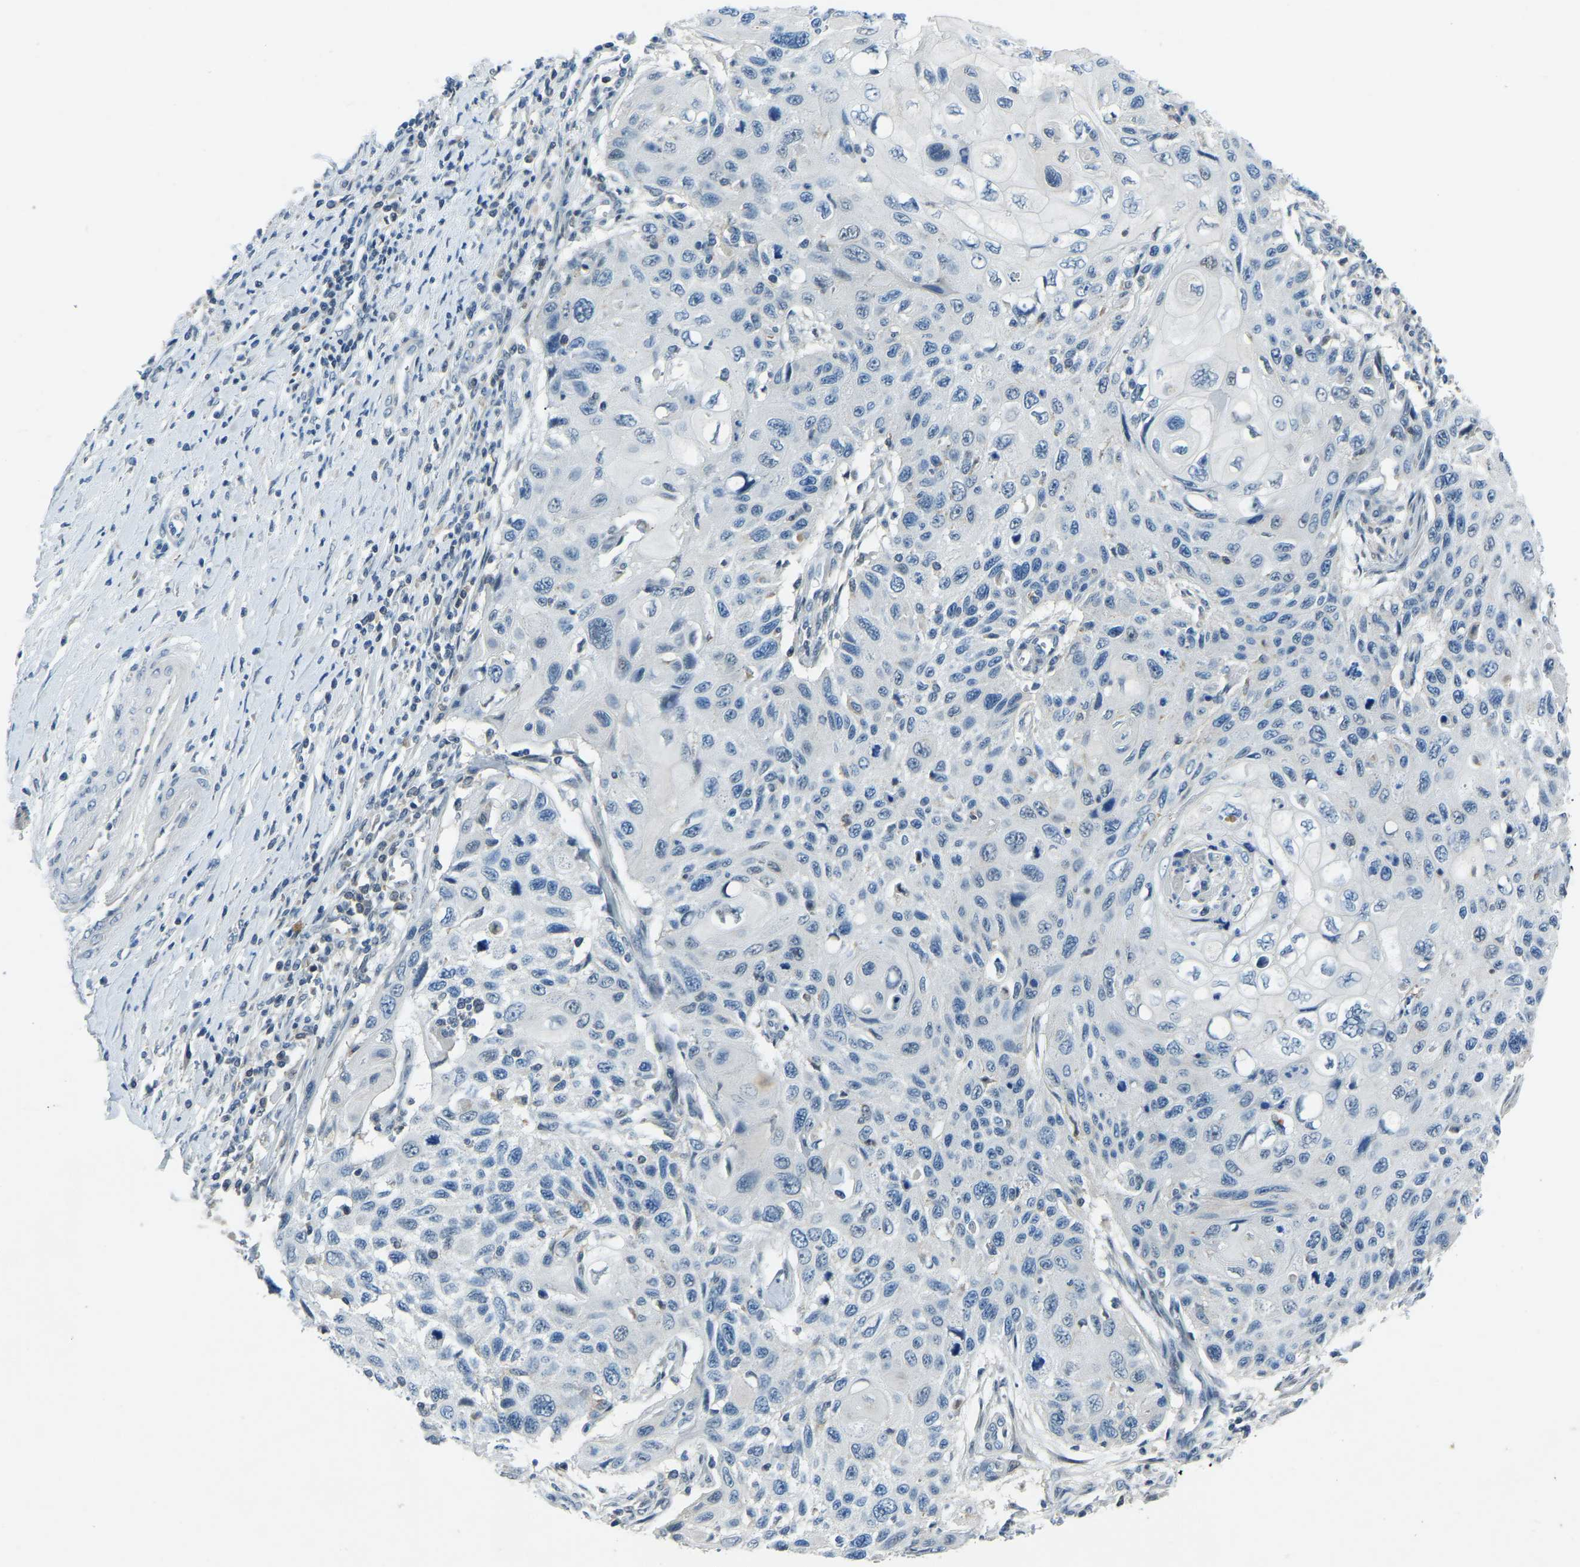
{"staining": {"intensity": "negative", "quantity": "none", "location": "none"}, "tissue": "cervical cancer", "cell_type": "Tumor cells", "image_type": "cancer", "snomed": [{"axis": "morphology", "description": "Squamous cell carcinoma, NOS"}, {"axis": "topography", "description": "Cervix"}], "caption": "Immunohistochemistry image of neoplastic tissue: human cervical cancer (squamous cell carcinoma) stained with DAB displays no significant protein positivity in tumor cells. (DAB immunohistochemistry visualized using brightfield microscopy, high magnification).", "gene": "XIRP1", "patient": {"sex": "female", "age": 70}}